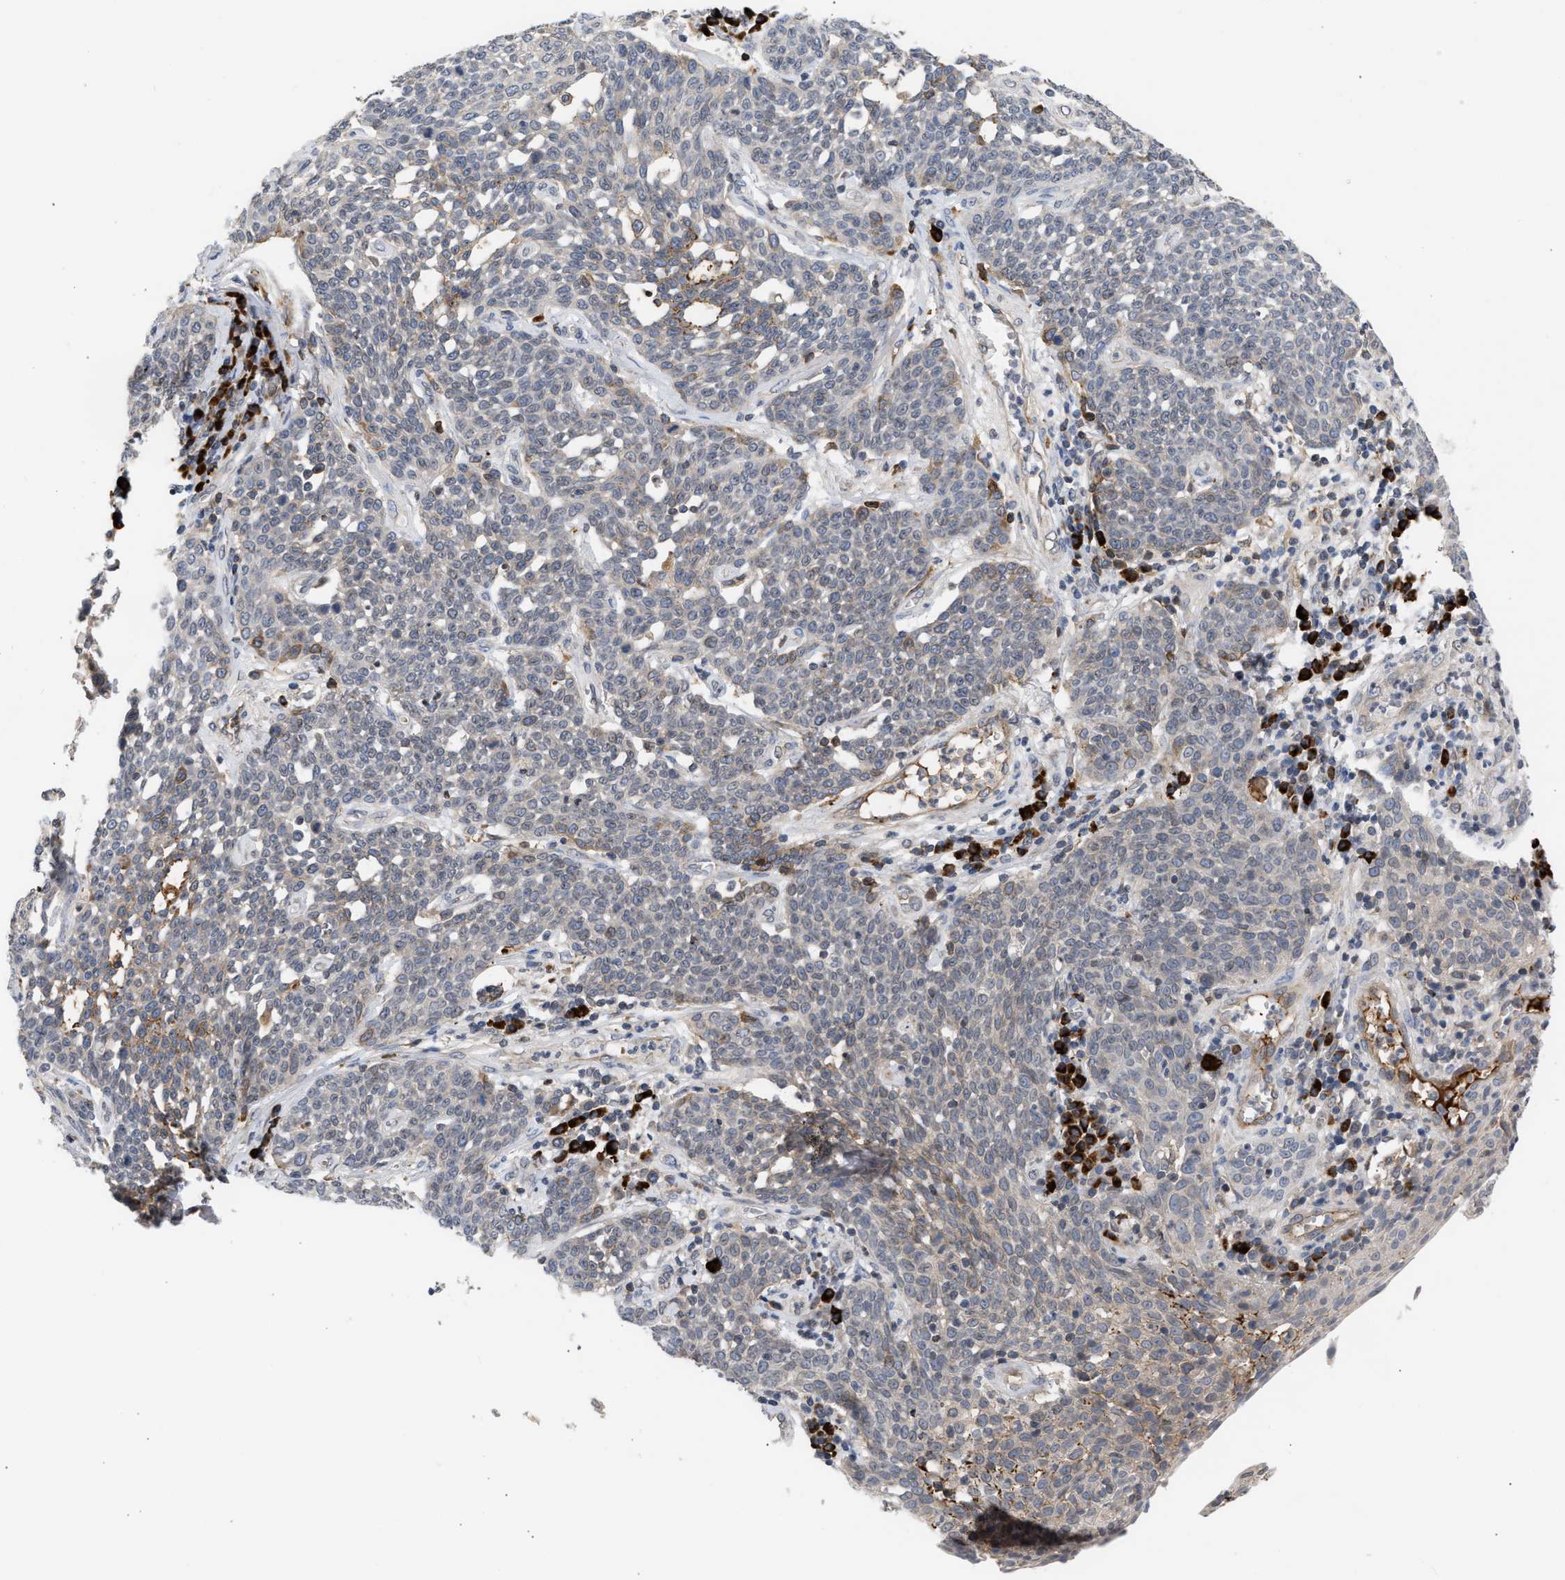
{"staining": {"intensity": "negative", "quantity": "none", "location": "none"}, "tissue": "cervical cancer", "cell_type": "Tumor cells", "image_type": "cancer", "snomed": [{"axis": "morphology", "description": "Squamous cell carcinoma, NOS"}, {"axis": "topography", "description": "Cervix"}], "caption": "Immunohistochemistry (IHC) histopathology image of cervical cancer (squamous cell carcinoma) stained for a protein (brown), which displays no expression in tumor cells.", "gene": "NUP62", "patient": {"sex": "female", "age": 34}}